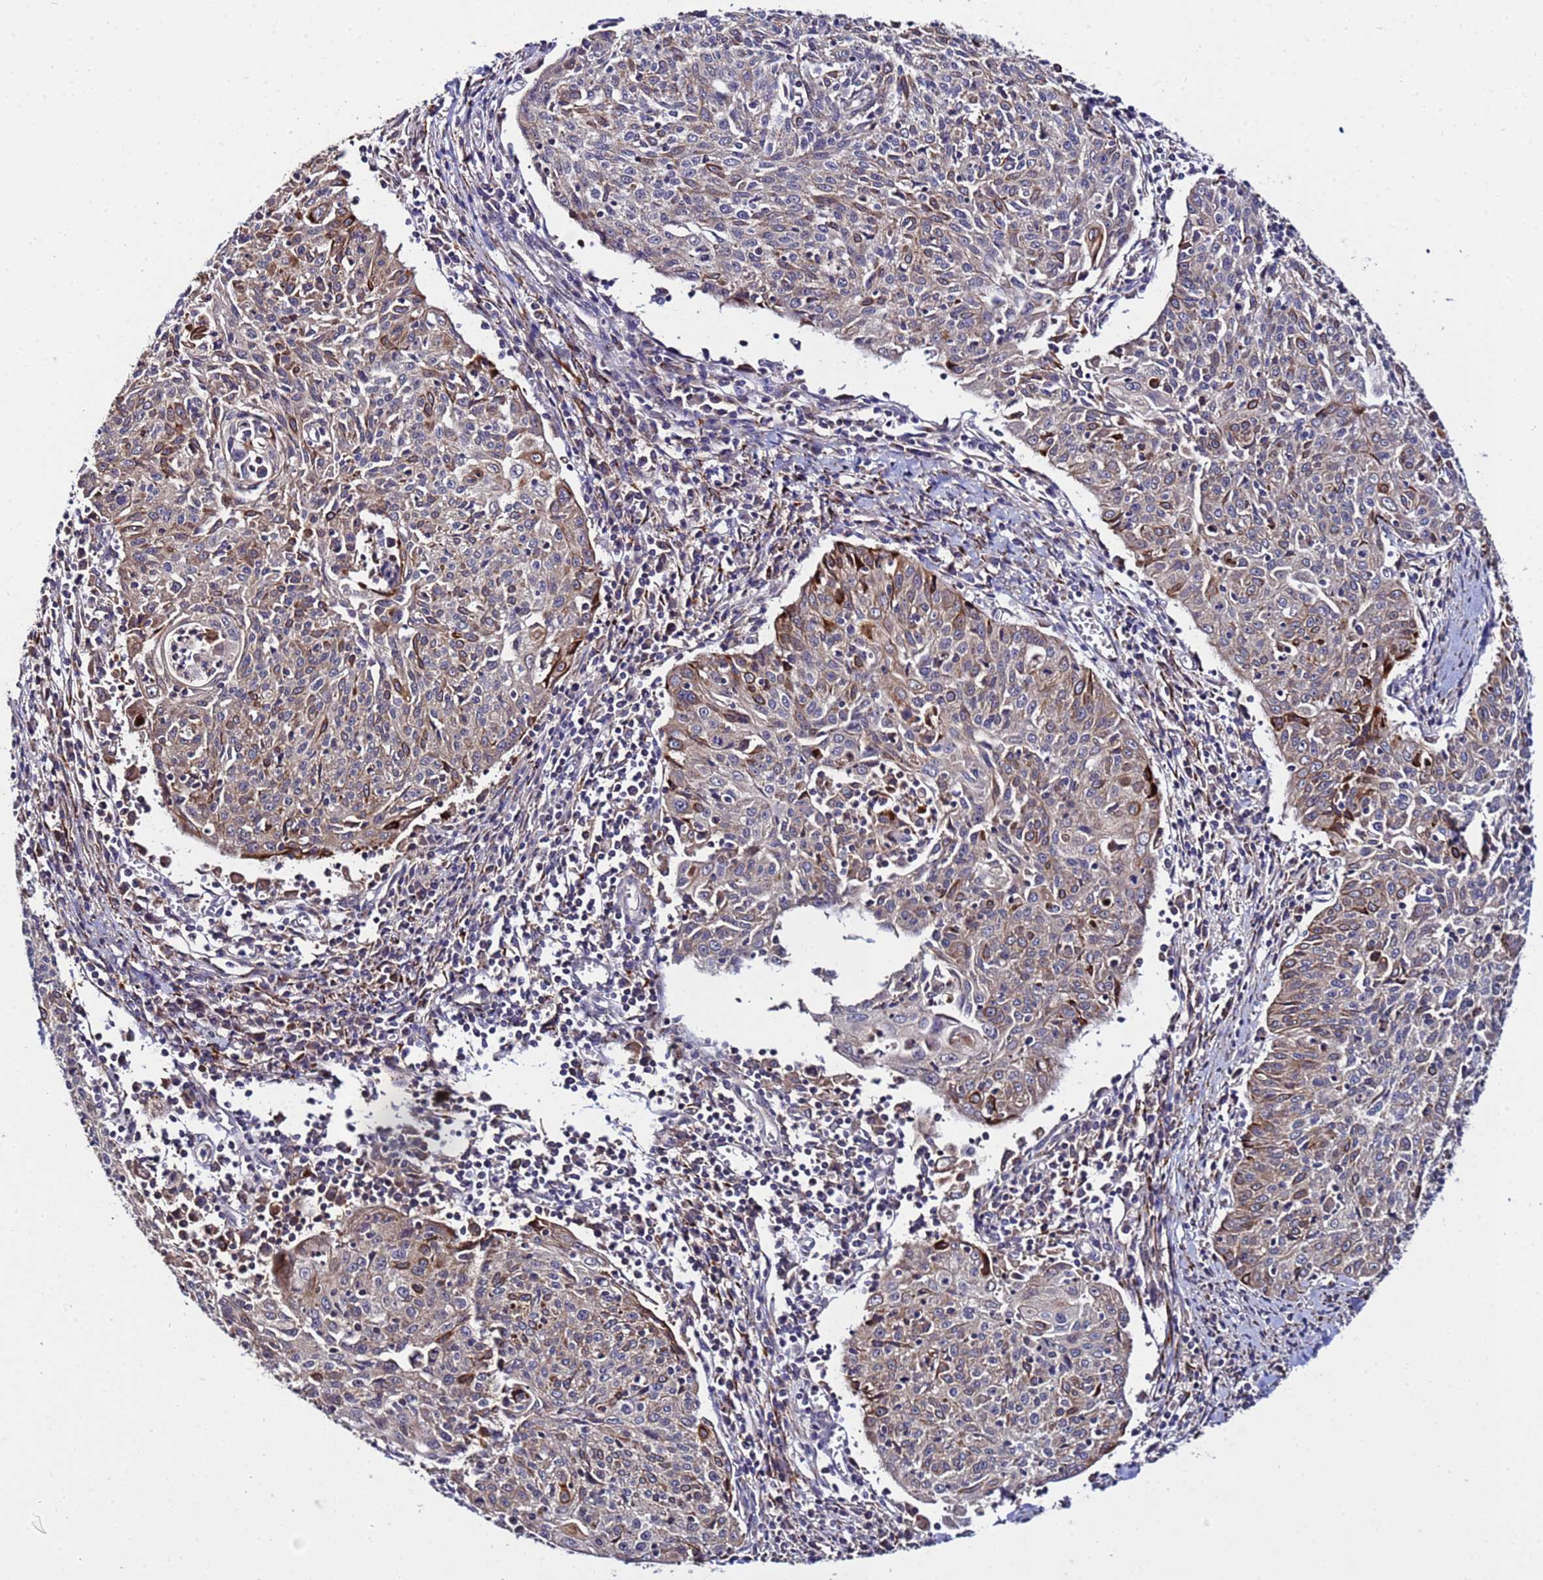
{"staining": {"intensity": "moderate", "quantity": "25%-75%", "location": "cytoplasmic/membranous"}, "tissue": "cervical cancer", "cell_type": "Tumor cells", "image_type": "cancer", "snomed": [{"axis": "morphology", "description": "Squamous cell carcinoma, NOS"}, {"axis": "topography", "description": "Cervix"}], "caption": "Squamous cell carcinoma (cervical) stained with a brown dye demonstrates moderate cytoplasmic/membranous positive staining in approximately 25%-75% of tumor cells.", "gene": "PLXDC2", "patient": {"sex": "female", "age": 48}}